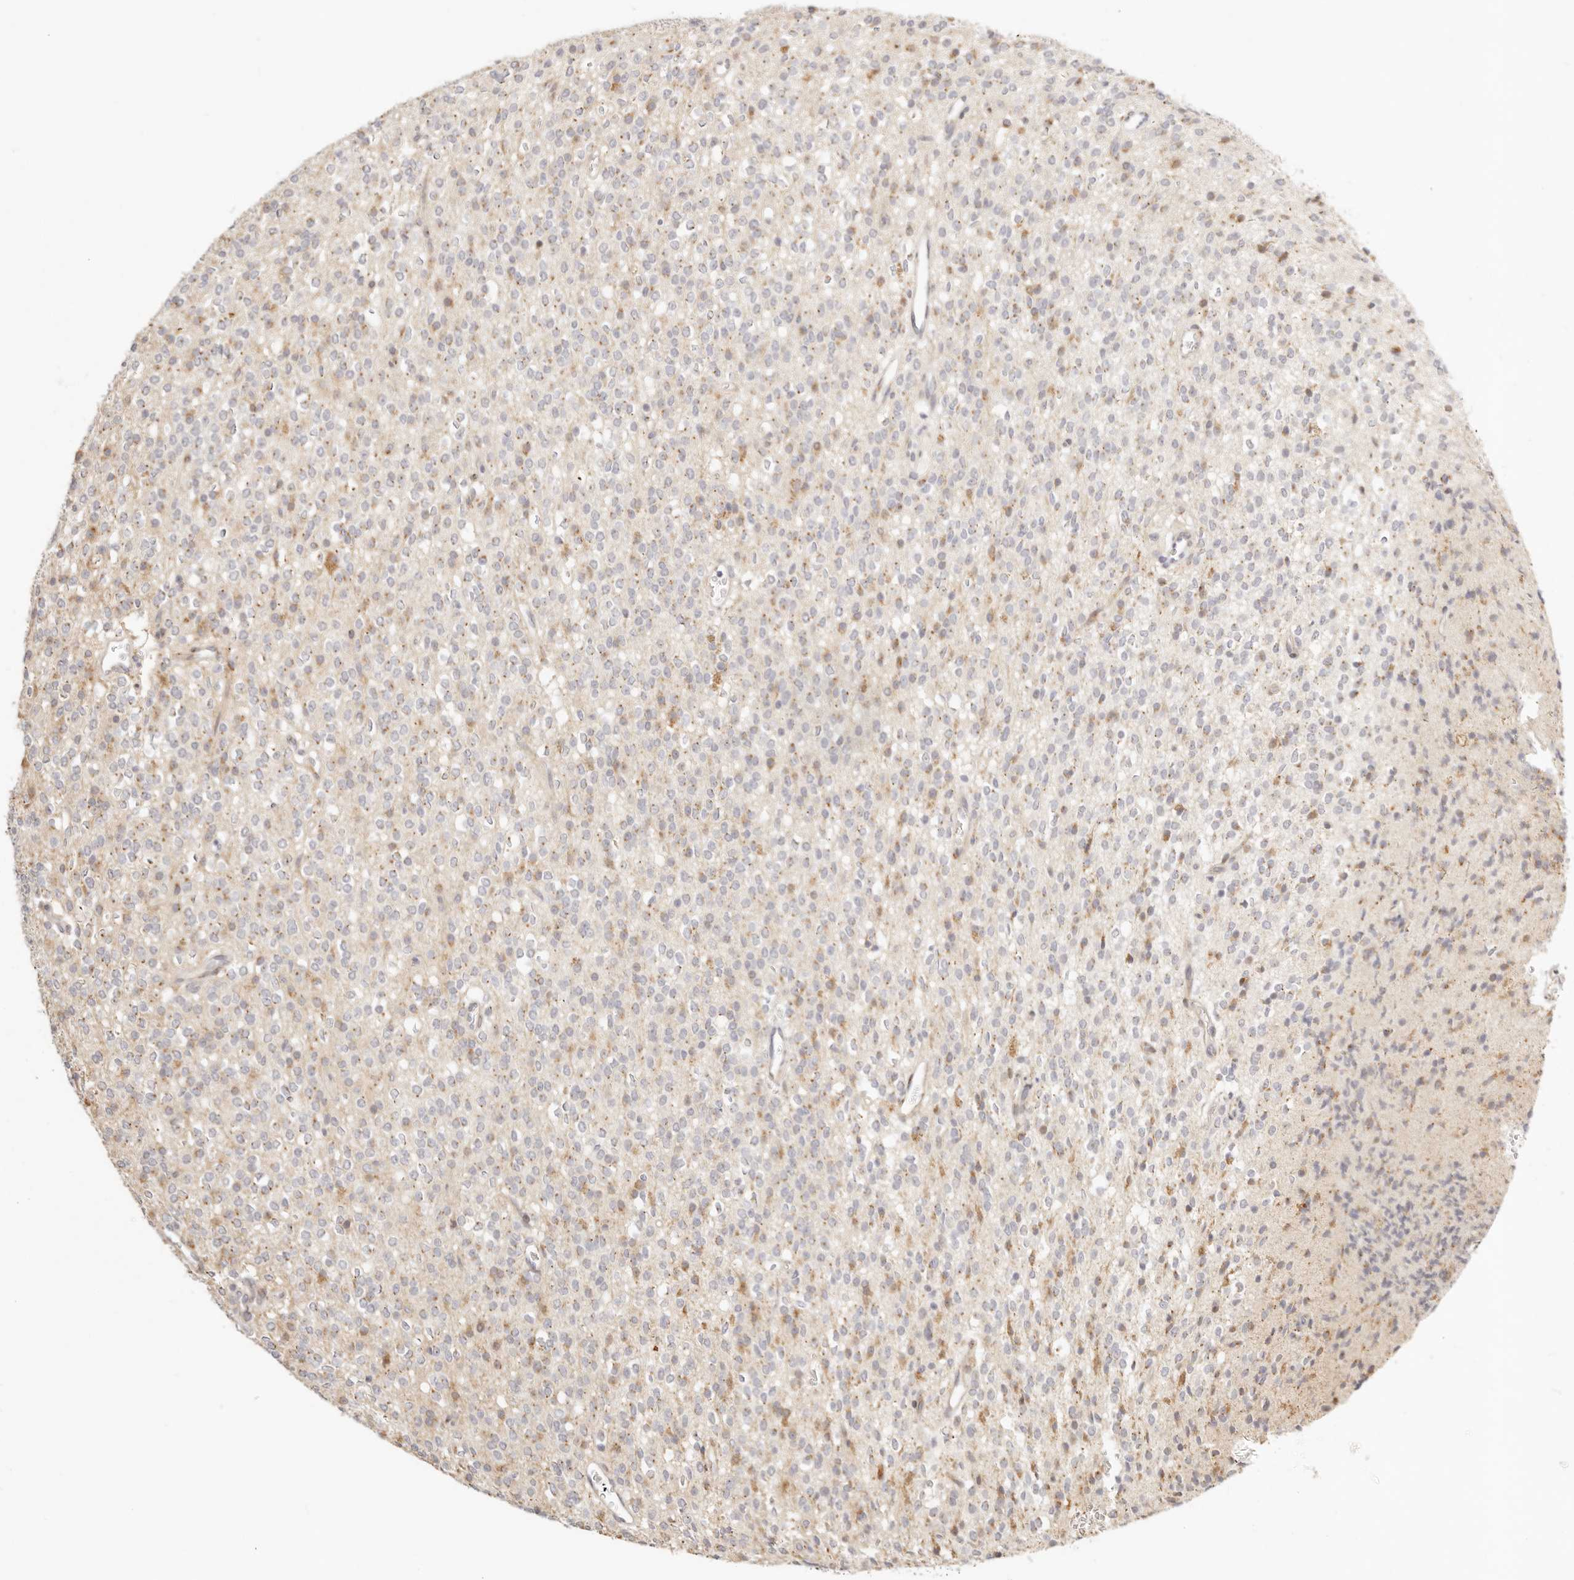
{"staining": {"intensity": "weak", "quantity": "25%-75%", "location": "cytoplasmic/membranous"}, "tissue": "glioma", "cell_type": "Tumor cells", "image_type": "cancer", "snomed": [{"axis": "morphology", "description": "Glioma, malignant, High grade"}, {"axis": "topography", "description": "Brain"}], "caption": "High-power microscopy captured an immunohistochemistry (IHC) histopathology image of glioma, revealing weak cytoplasmic/membranous positivity in about 25%-75% of tumor cells.", "gene": "FAM20B", "patient": {"sex": "male", "age": 34}}